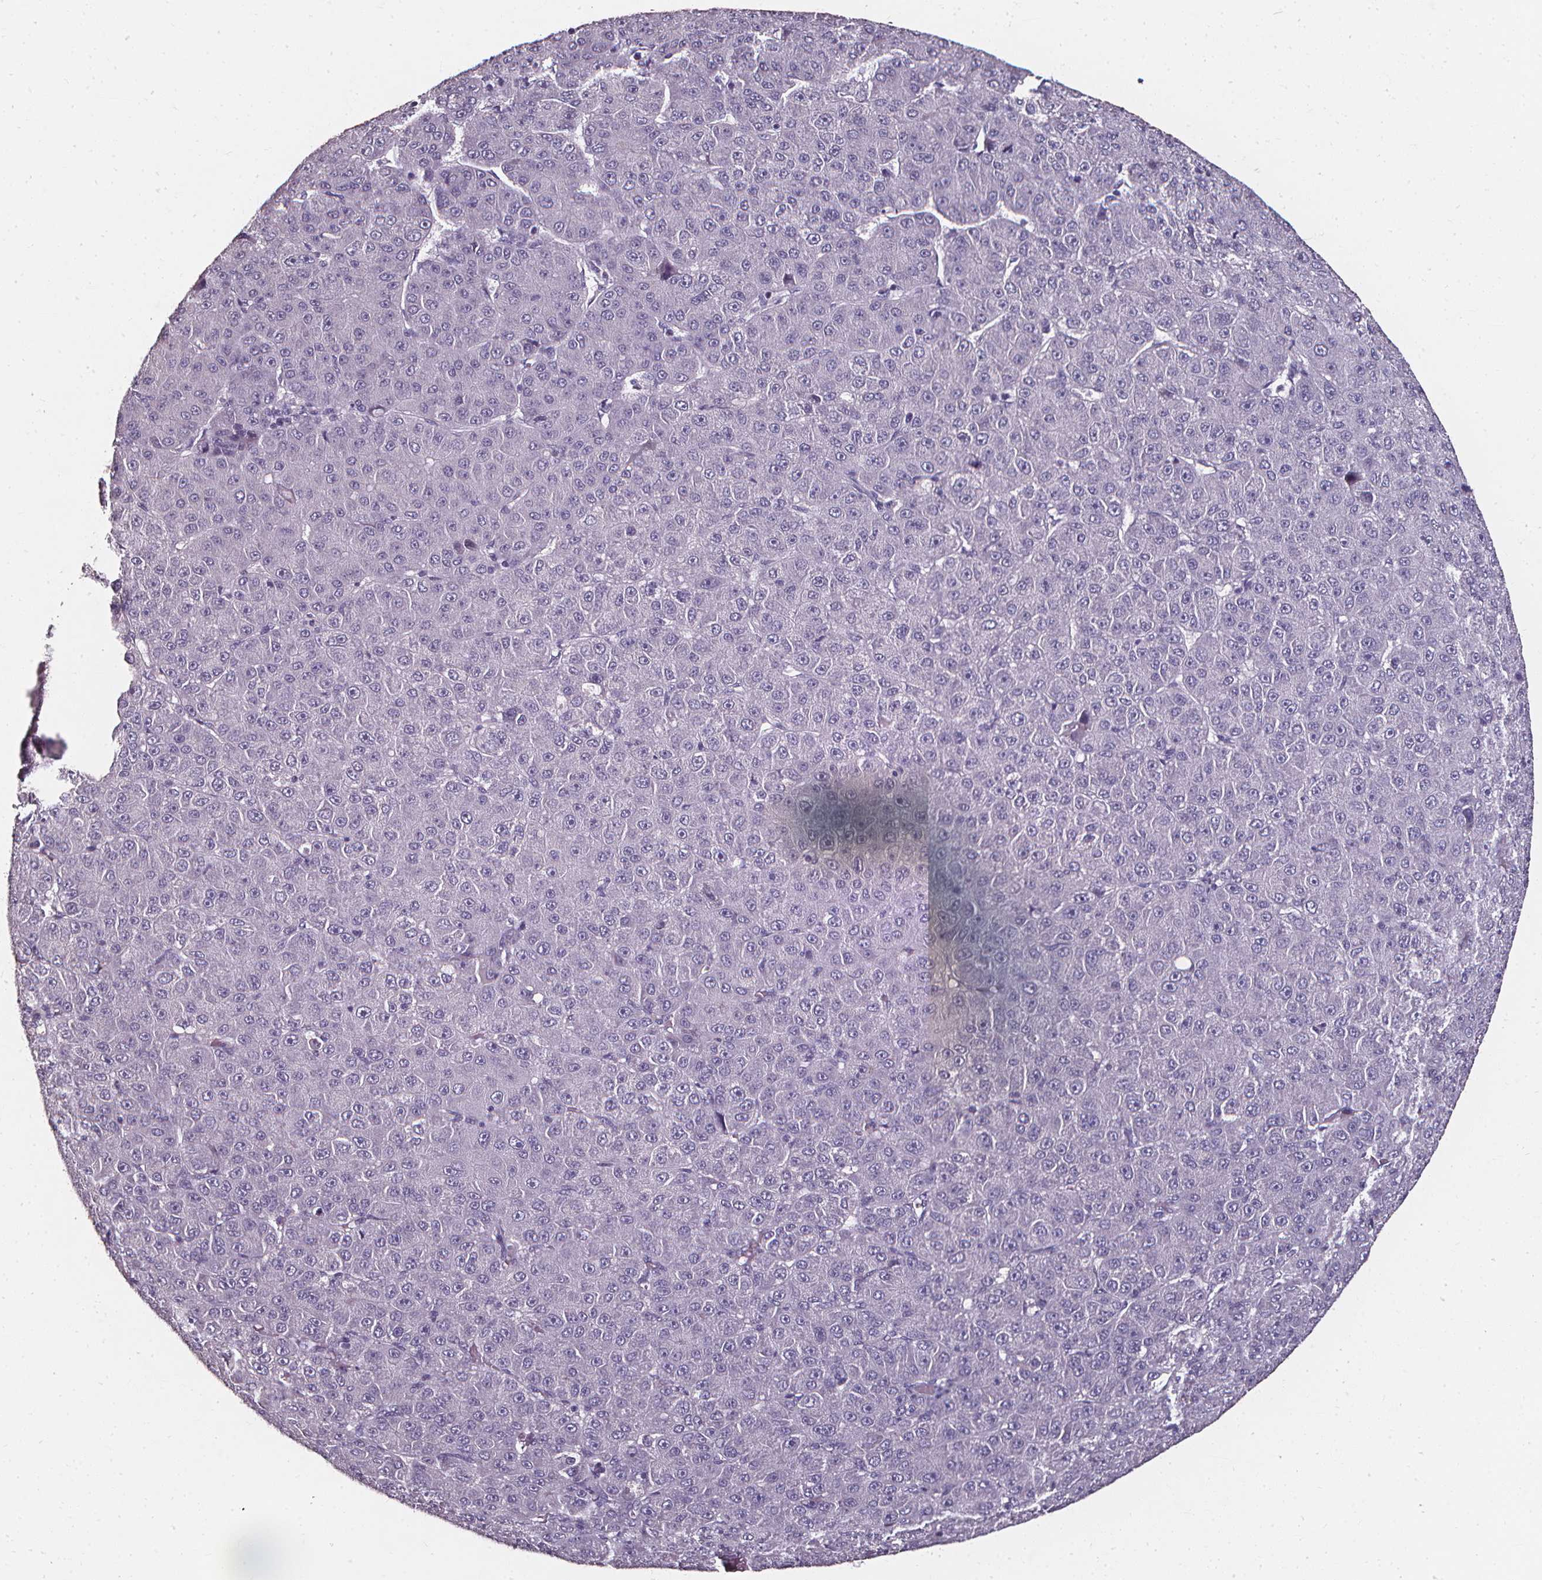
{"staining": {"intensity": "negative", "quantity": "none", "location": "none"}, "tissue": "liver cancer", "cell_type": "Tumor cells", "image_type": "cancer", "snomed": [{"axis": "morphology", "description": "Carcinoma, Hepatocellular, NOS"}, {"axis": "topography", "description": "Liver"}], "caption": "The photomicrograph reveals no staining of tumor cells in liver cancer (hepatocellular carcinoma).", "gene": "DEFA5", "patient": {"sex": "male", "age": 67}}